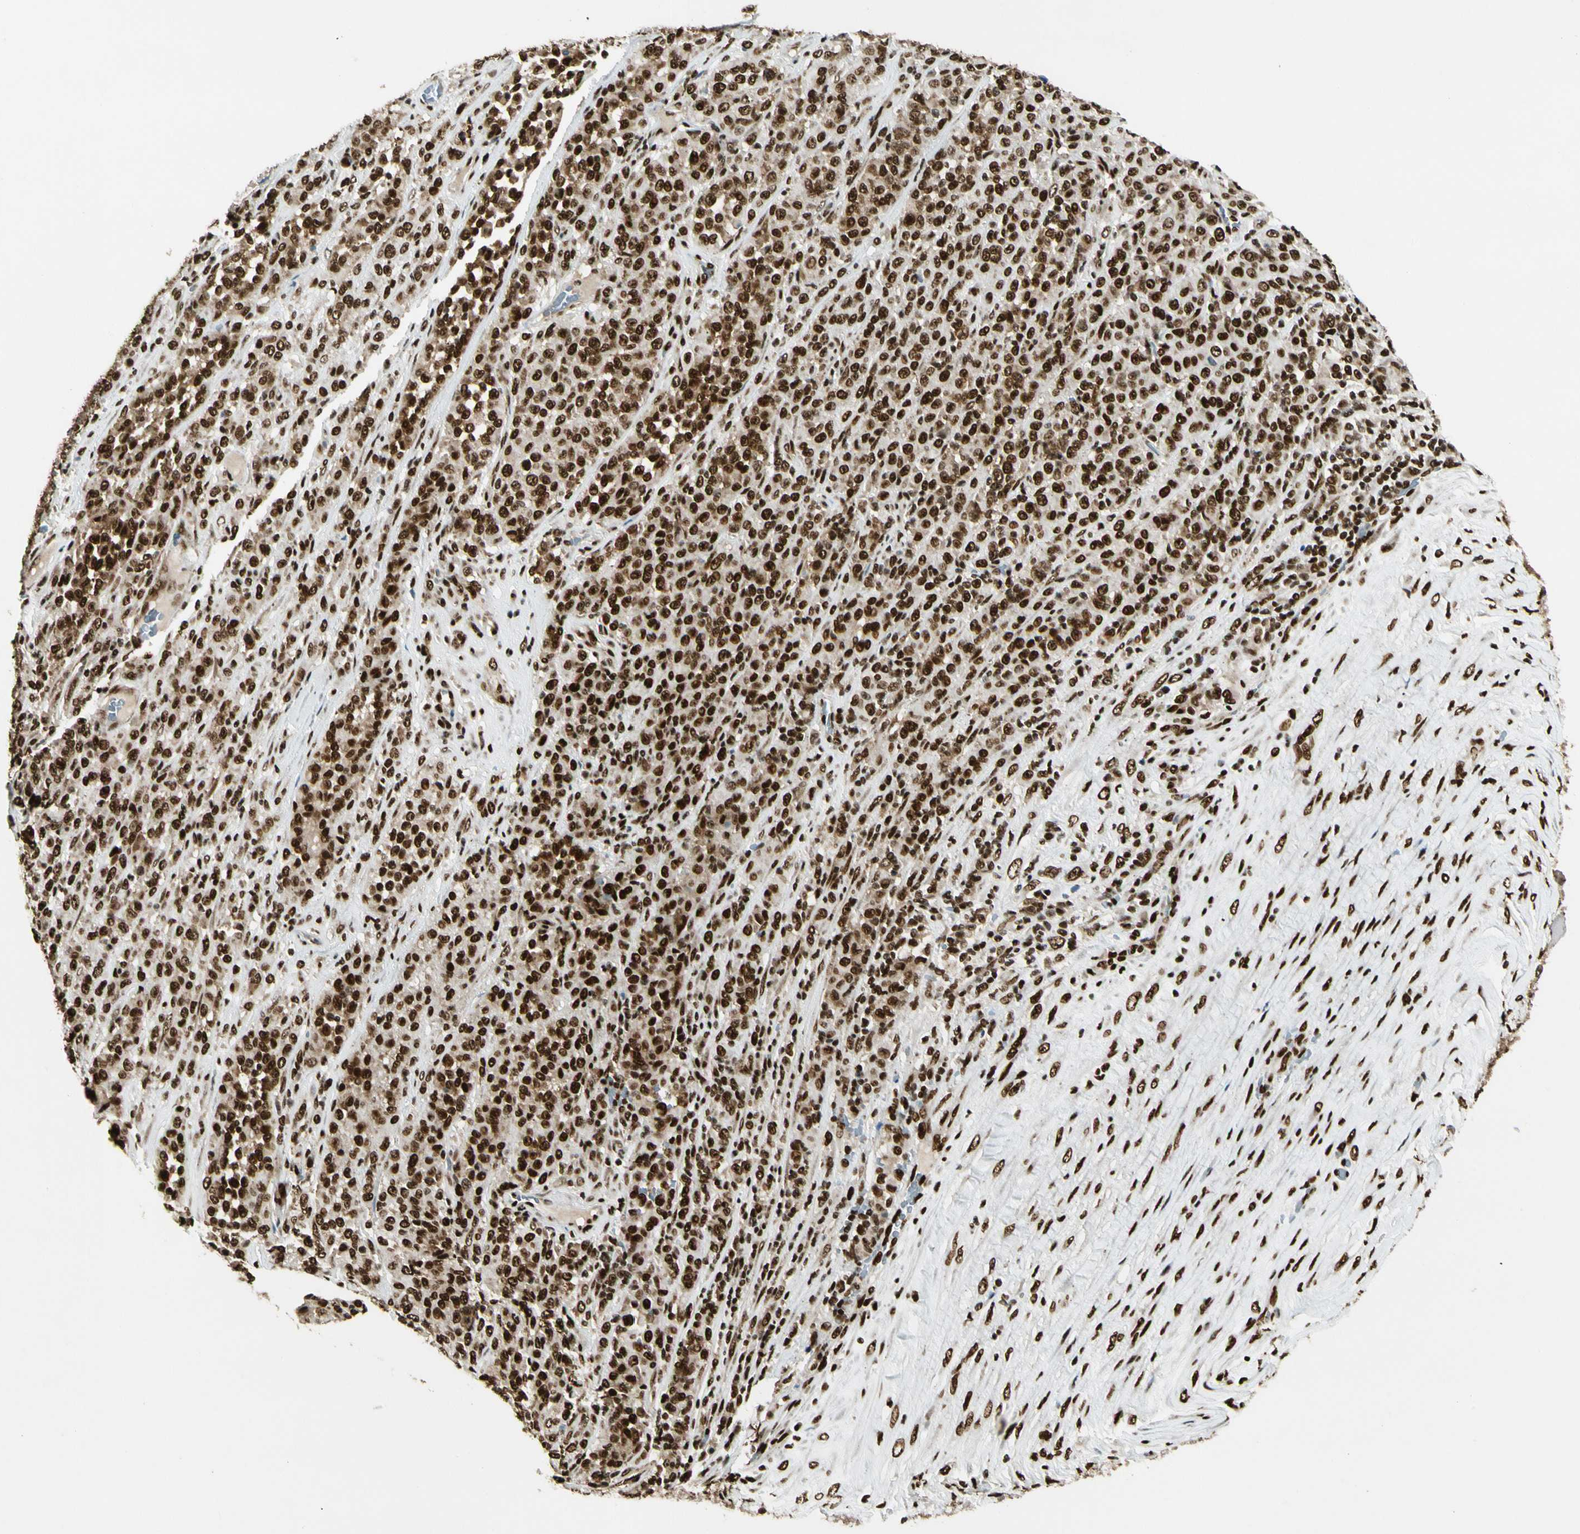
{"staining": {"intensity": "strong", "quantity": ">75%", "location": "cytoplasmic/membranous,nuclear"}, "tissue": "melanoma", "cell_type": "Tumor cells", "image_type": "cancer", "snomed": [{"axis": "morphology", "description": "Malignant melanoma, Metastatic site"}, {"axis": "topography", "description": "Pancreas"}], "caption": "Melanoma stained with a protein marker reveals strong staining in tumor cells.", "gene": "FUS", "patient": {"sex": "female", "age": 30}}